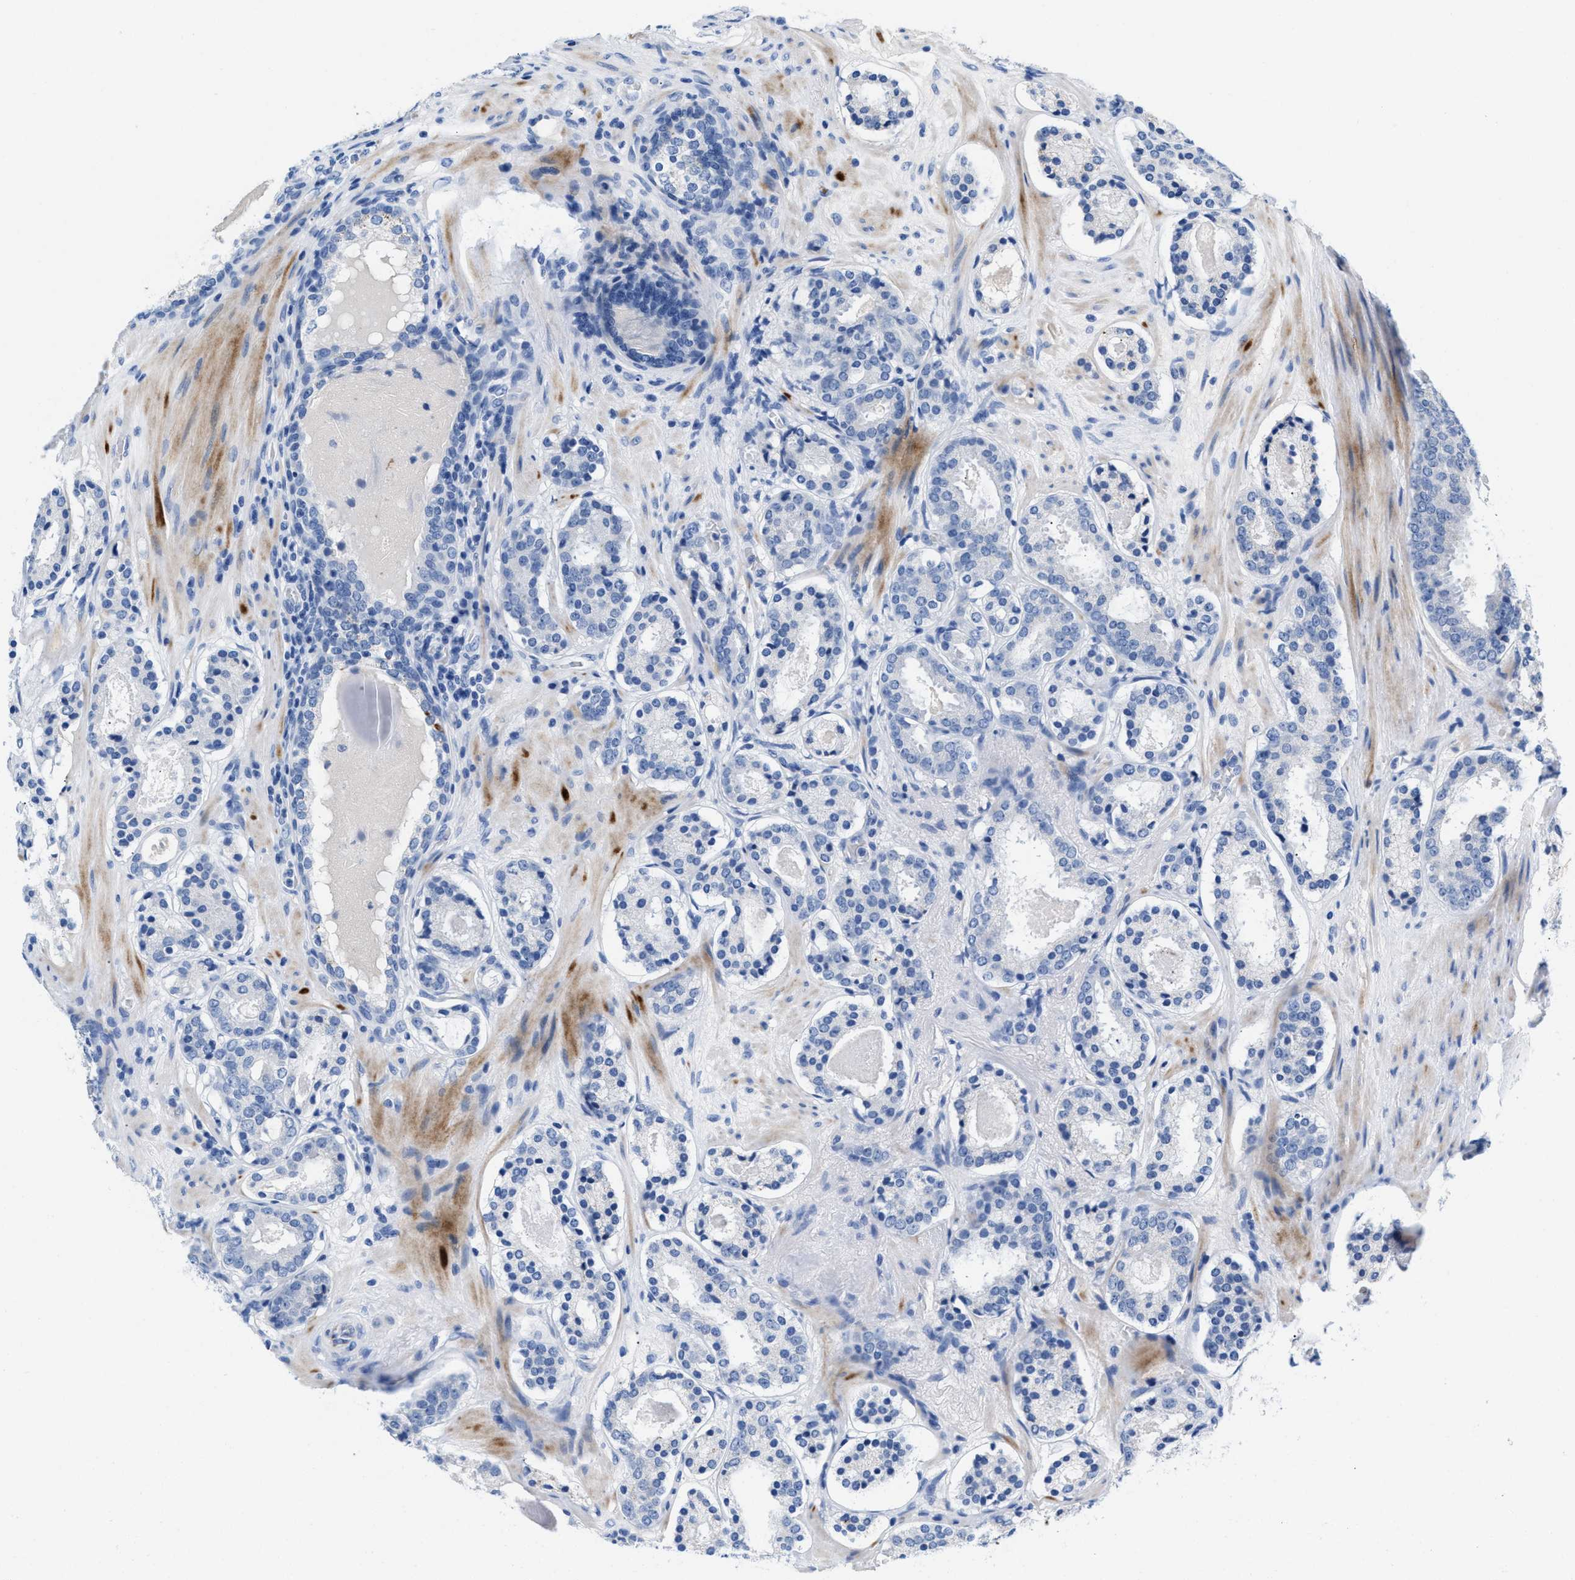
{"staining": {"intensity": "negative", "quantity": "none", "location": "none"}, "tissue": "prostate cancer", "cell_type": "Tumor cells", "image_type": "cancer", "snomed": [{"axis": "morphology", "description": "Adenocarcinoma, Low grade"}, {"axis": "topography", "description": "Prostate"}], "caption": "This is an immunohistochemistry (IHC) micrograph of human adenocarcinoma (low-grade) (prostate). There is no staining in tumor cells.", "gene": "SLFN13", "patient": {"sex": "male", "age": 69}}